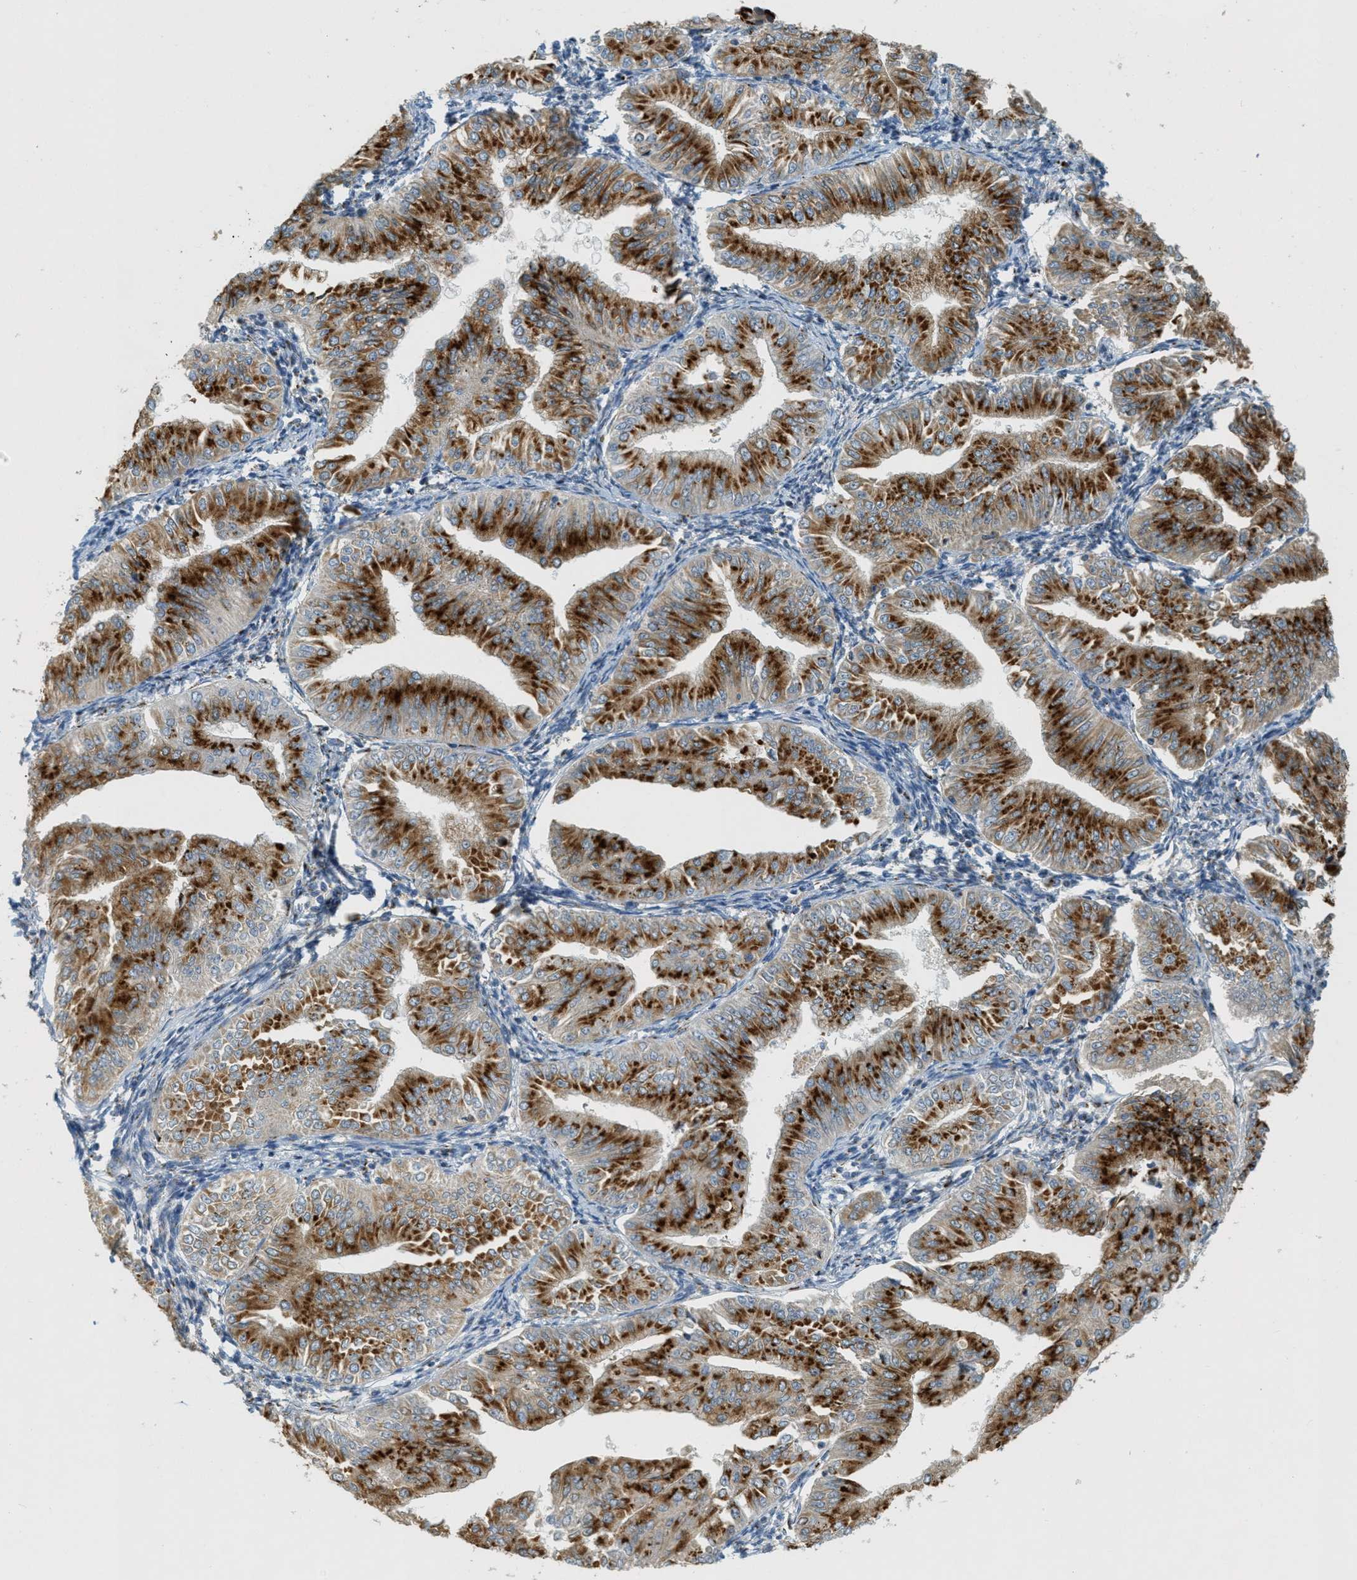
{"staining": {"intensity": "strong", "quantity": ">75%", "location": "cytoplasmic/membranous"}, "tissue": "endometrial cancer", "cell_type": "Tumor cells", "image_type": "cancer", "snomed": [{"axis": "morphology", "description": "Normal tissue, NOS"}, {"axis": "morphology", "description": "Adenocarcinoma, NOS"}, {"axis": "topography", "description": "Endometrium"}], "caption": "Human endometrial cancer stained for a protein (brown) displays strong cytoplasmic/membranous positive expression in about >75% of tumor cells.", "gene": "ENTPD4", "patient": {"sex": "female", "age": 53}}